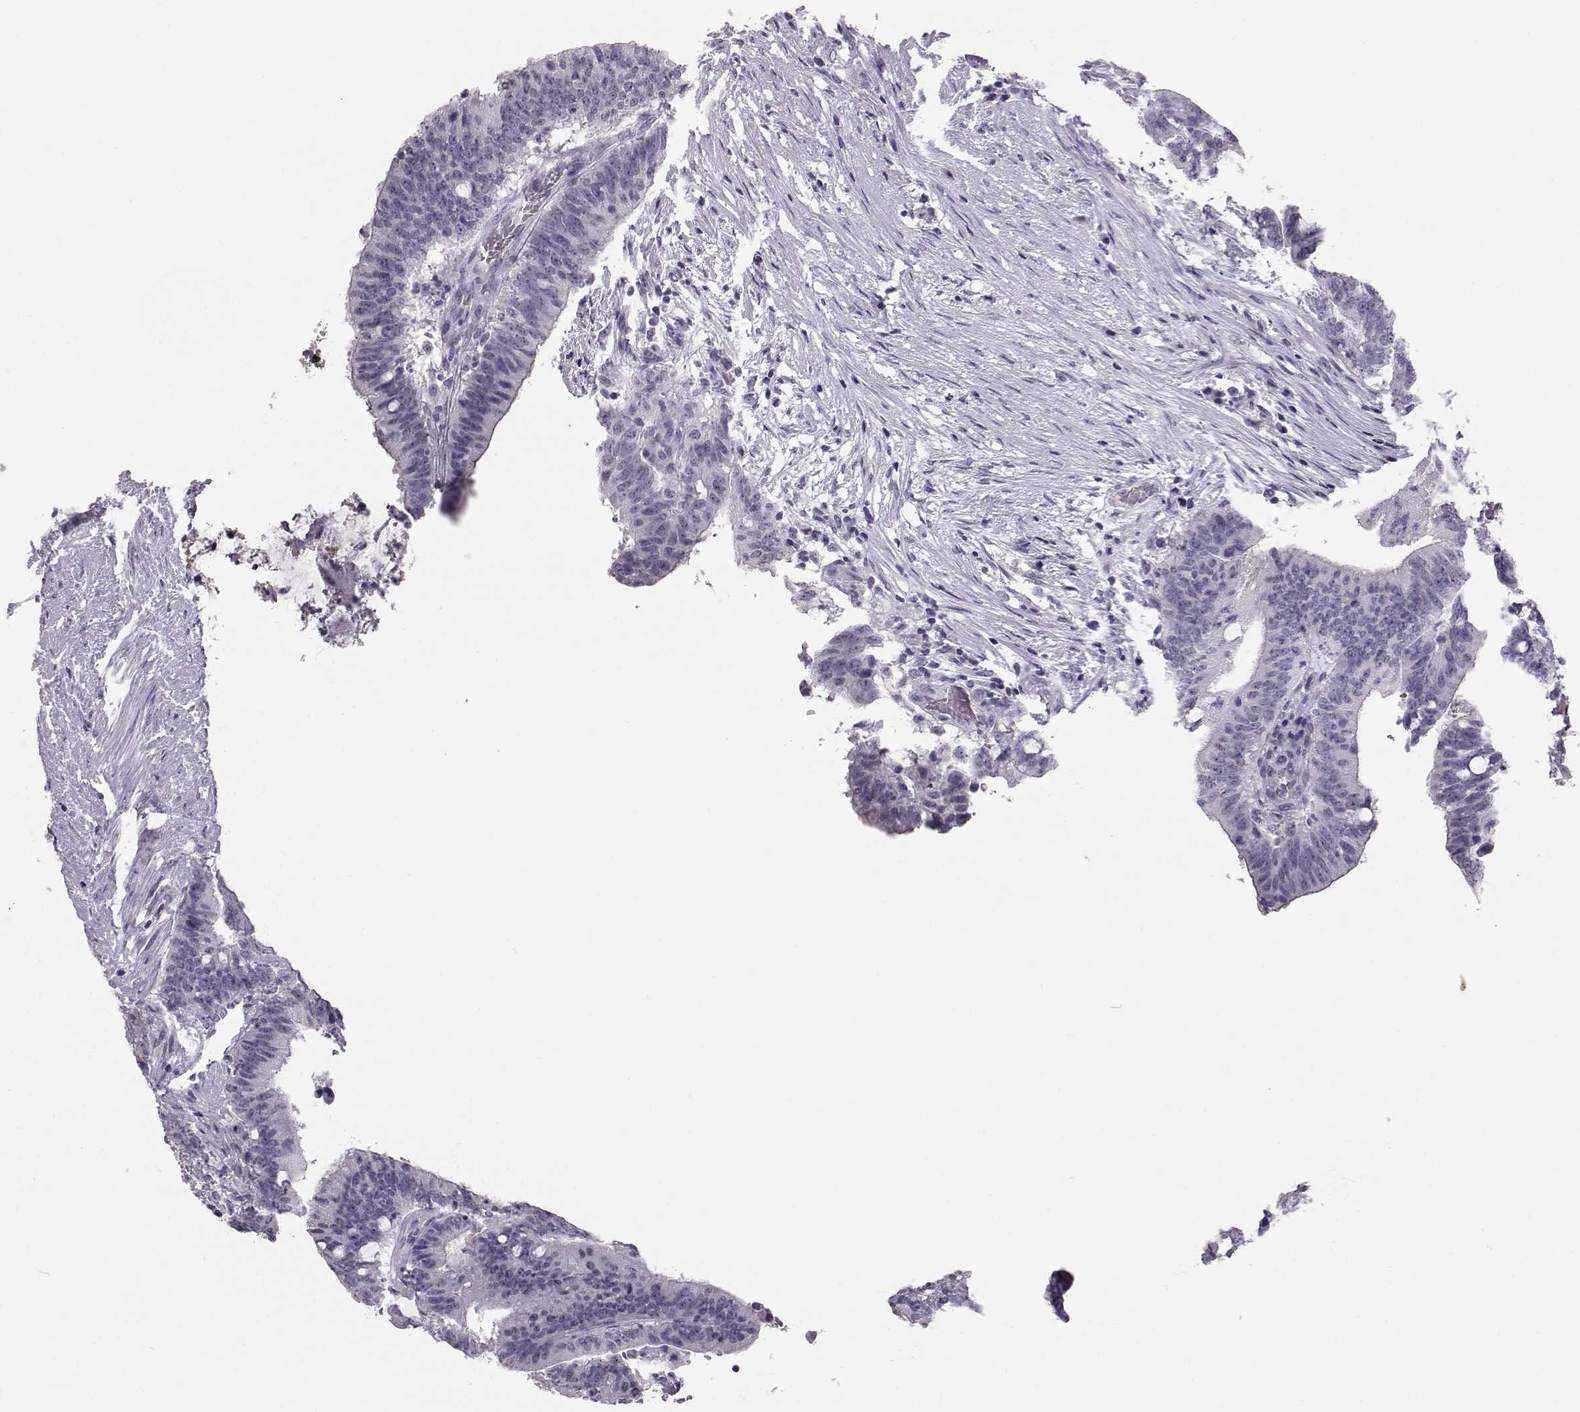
{"staining": {"intensity": "negative", "quantity": "none", "location": "none"}, "tissue": "colorectal cancer", "cell_type": "Tumor cells", "image_type": "cancer", "snomed": [{"axis": "morphology", "description": "Adenocarcinoma, NOS"}, {"axis": "topography", "description": "Colon"}], "caption": "Adenocarcinoma (colorectal) stained for a protein using immunohistochemistry (IHC) displays no staining tumor cells.", "gene": "BFSP2", "patient": {"sex": "female", "age": 43}}